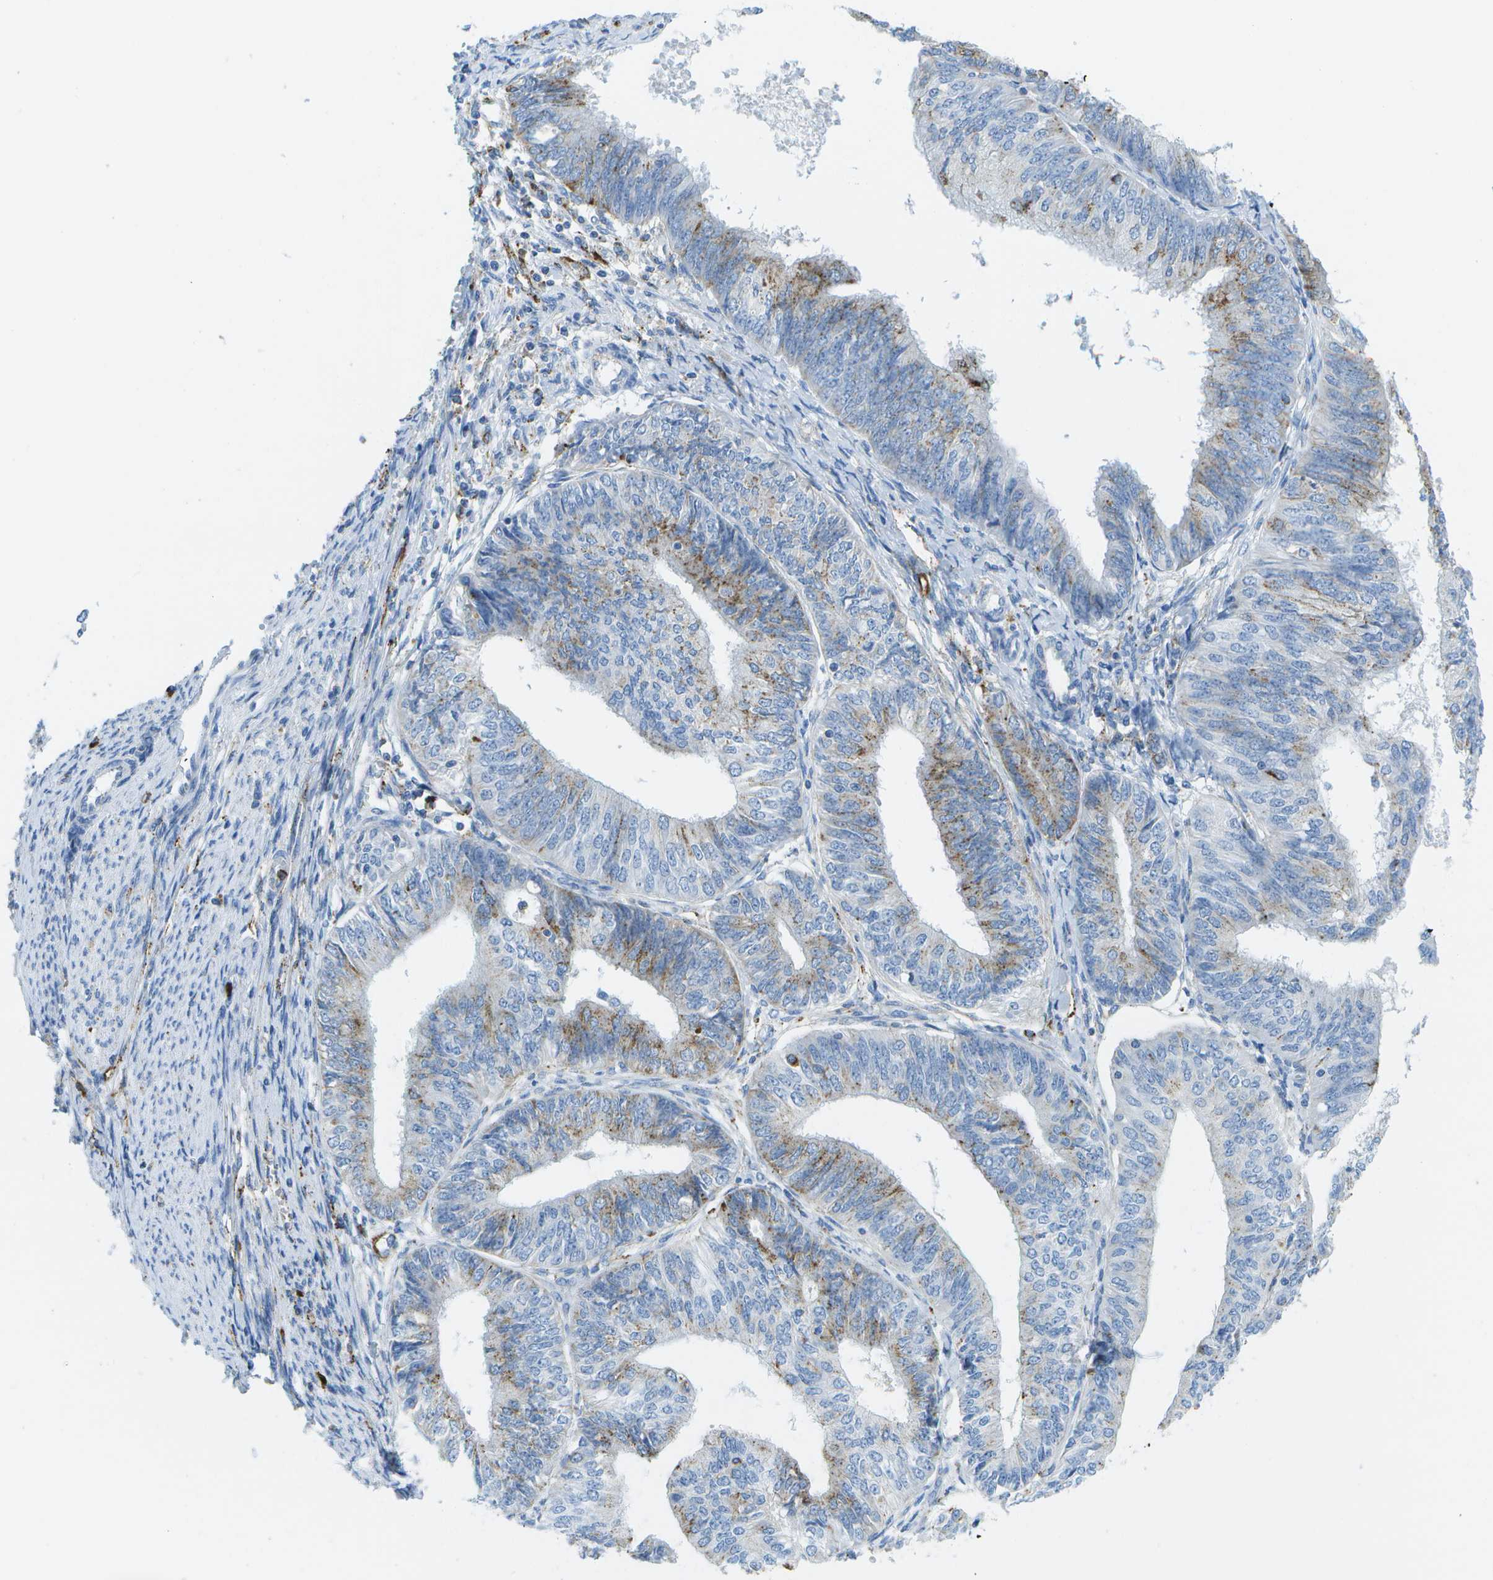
{"staining": {"intensity": "moderate", "quantity": "<25%", "location": "cytoplasmic/membranous"}, "tissue": "endometrial cancer", "cell_type": "Tumor cells", "image_type": "cancer", "snomed": [{"axis": "morphology", "description": "Adenocarcinoma, NOS"}, {"axis": "topography", "description": "Endometrium"}], "caption": "Protein staining of endometrial cancer tissue exhibits moderate cytoplasmic/membranous positivity in about <25% of tumor cells.", "gene": "PRCP", "patient": {"sex": "female", "age": 58}}